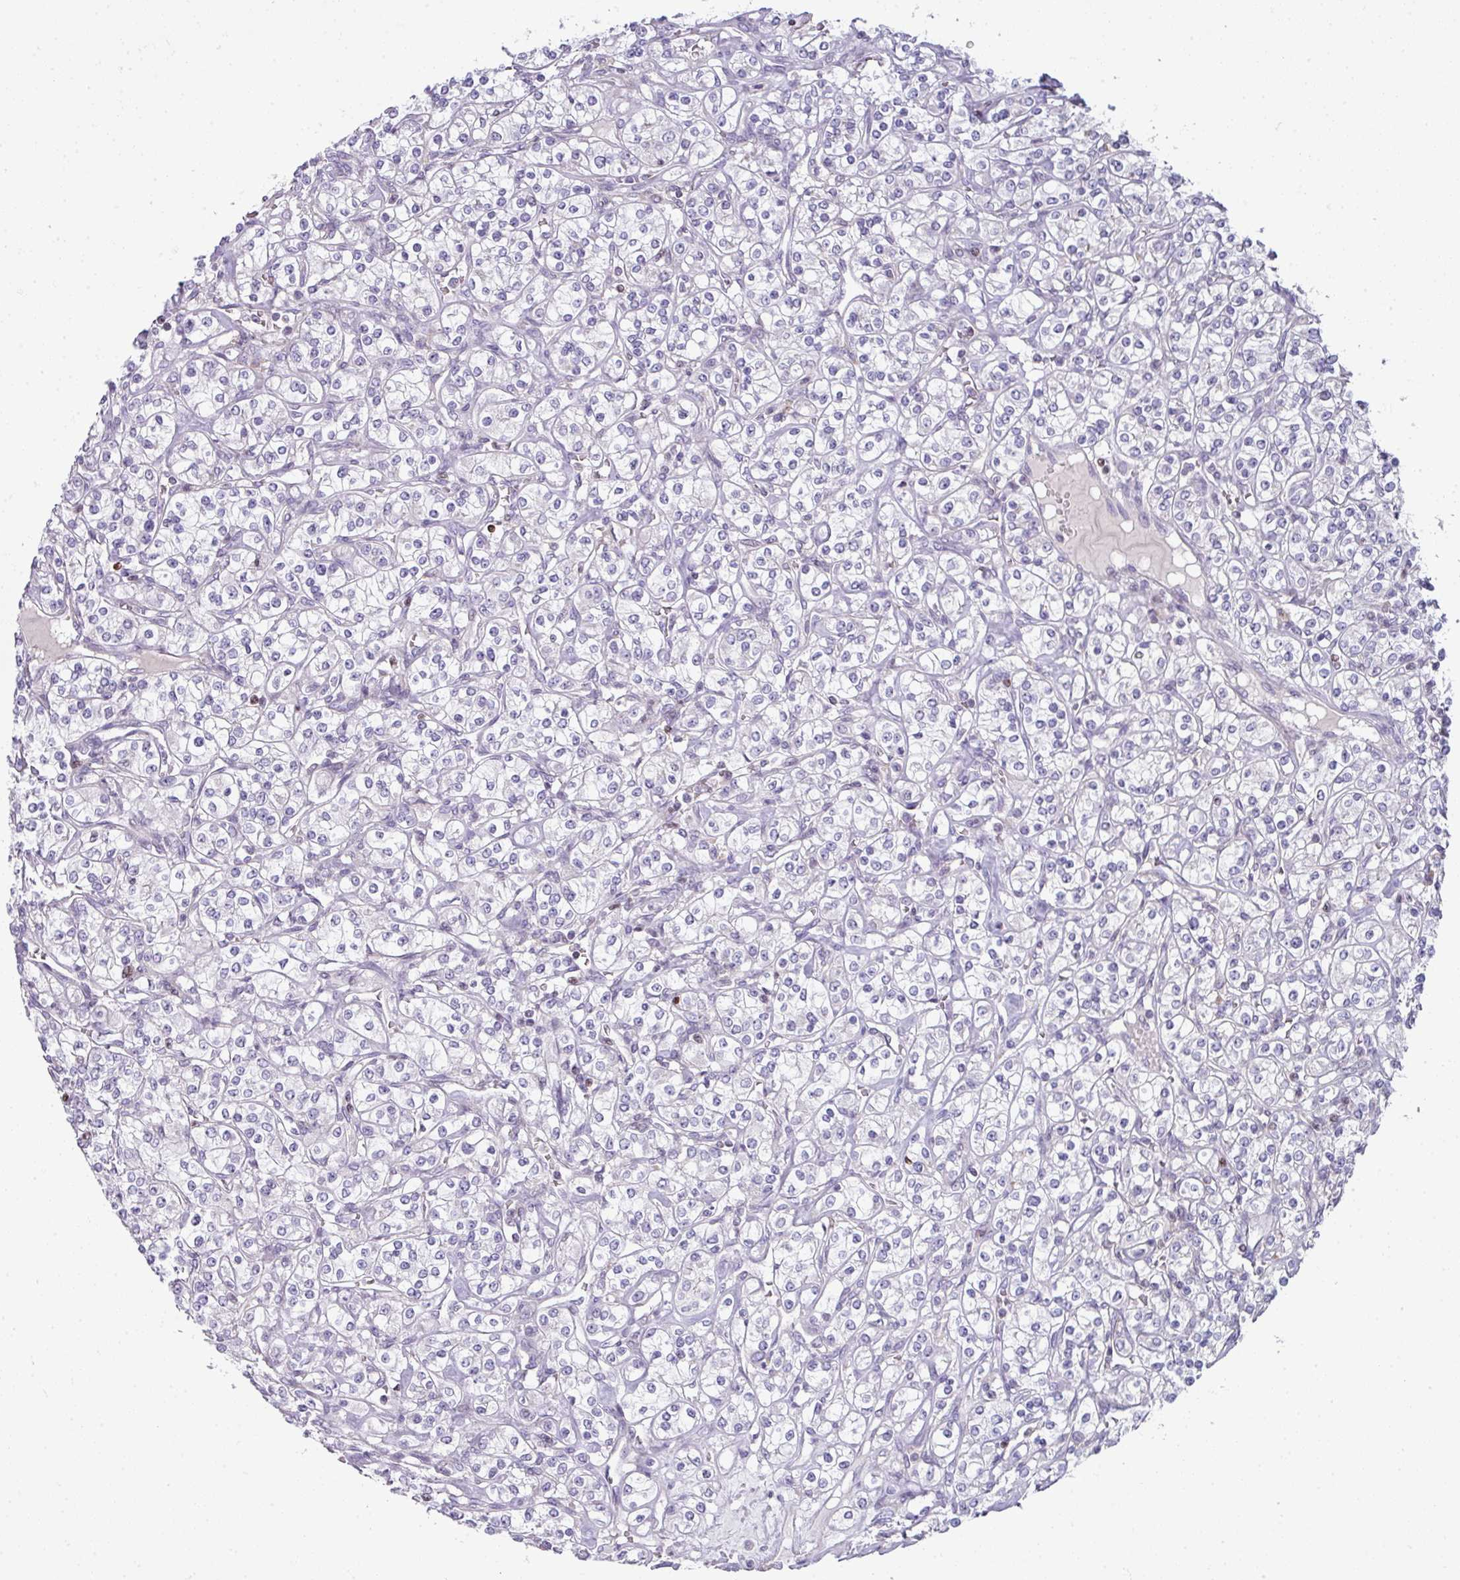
{"staining": {"intensity": "negative", "quantity": "none", "location": "none"}, "tissue": "renal cancer", "cell_type": "Tumor cells", "image_type": "cancer", "snomed": [{"axis": "morphology", "description": "Adenocarcinoma, NOS"}, {"axis": "topography", "description": "Kidney"}], "caption": "This is an IHC image of human renal cancer. There is no positivity in tumor cells.", "gene": "STAT5A", "patient": {"sex": "male", "age": 77}}